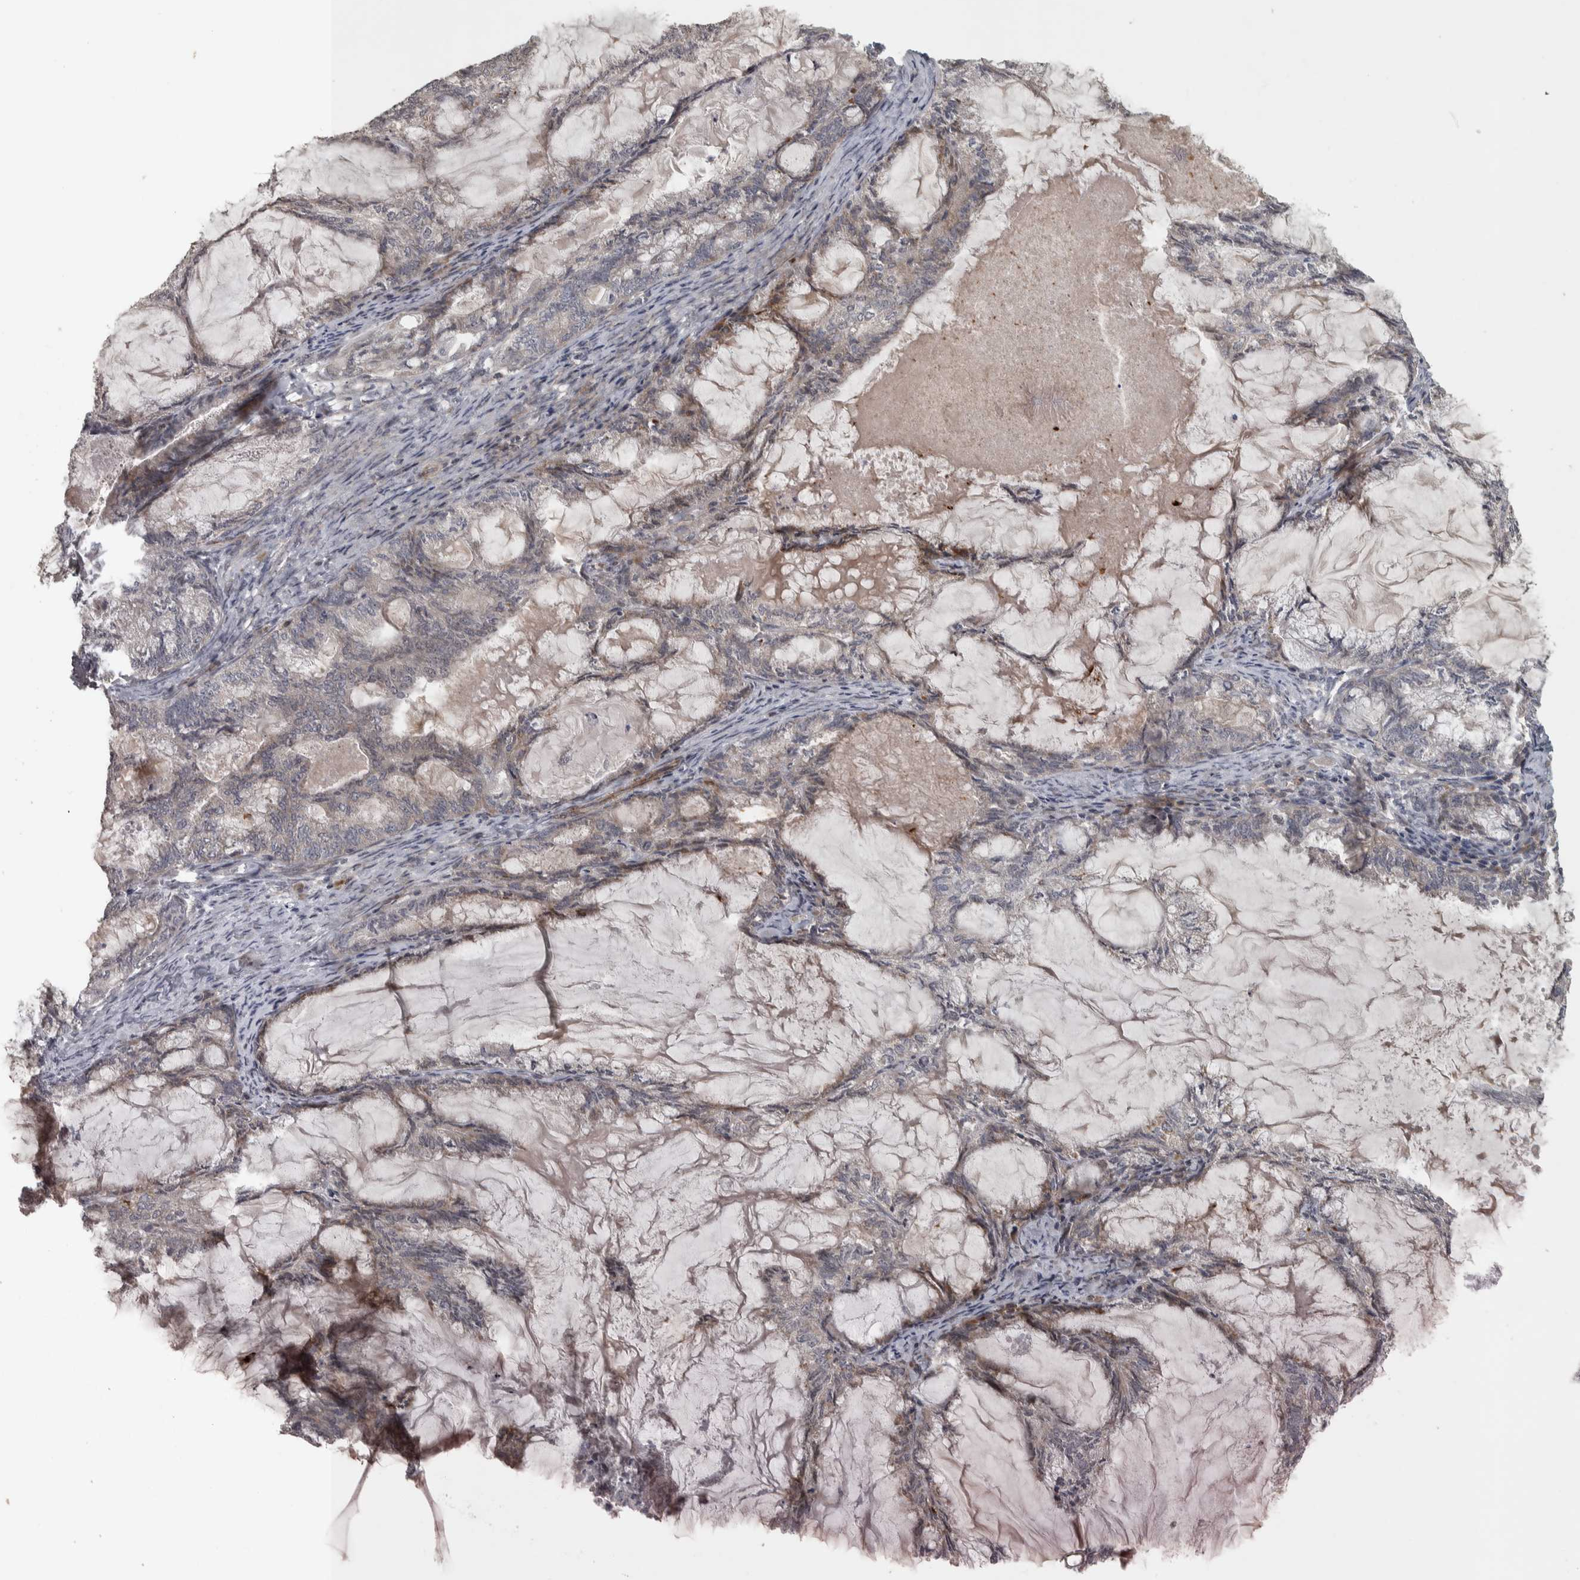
{"staining": {"intensity": "weak", "quantity": "25%-75%", "location": "cytoplasmic/membranous"}, "tissue": "endometrial cancer", "cell_type": "Tumor cells", "image_type": "cancer", "snomed": [{"axis": "morphology", "description": "Adenocarcinoma, NOS"}, {"axis": "topography", "description": "Endometrium"}], "caption": "IHC photomicrograph of neoplastic tissue: endometrial adenocarcinoma stained using immunohistochemistry shows low levels of weak protein expression localized specifically in the cytoplasmic/membranous of tumor cells, appearing as a cytoplasmic/membranous brown color.", "gene": "ERAL1", "patient": {"sex": "female", "age": 86}}